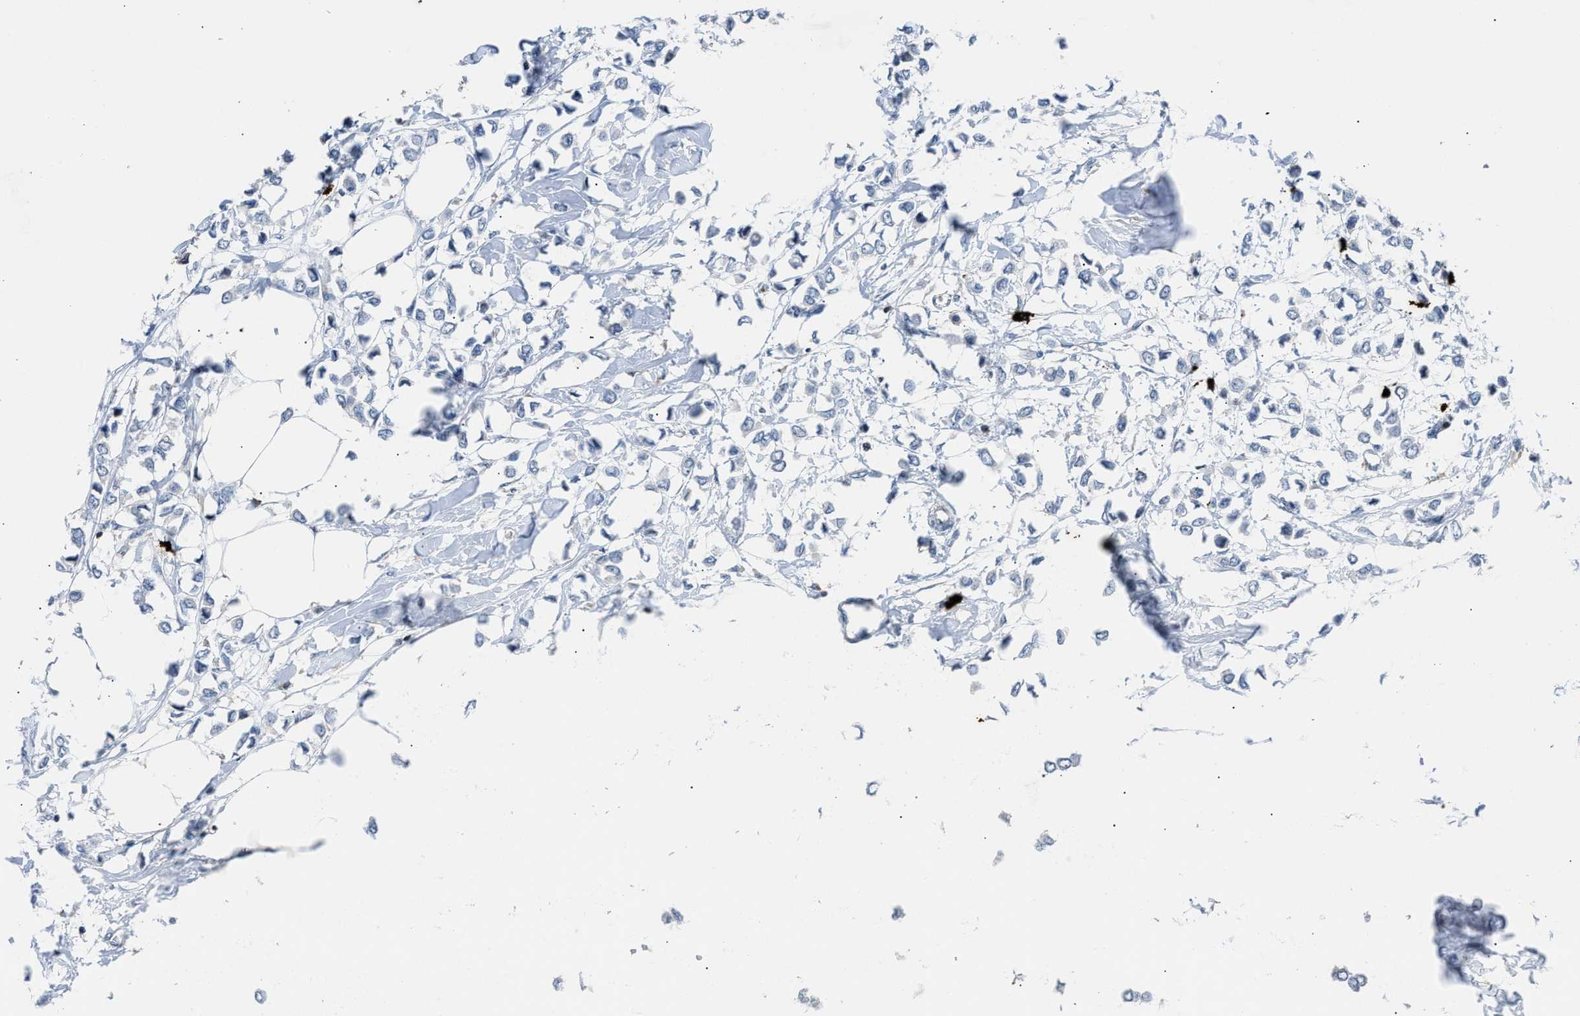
{"staining": {"intensity": "negative", "quantity": "none", "location": "none"}, "tissue": "breast cancer", "cell_type": "Tumor cells", "image_type": "cancer", "snomed": [{"axis": "morphology", "description": "Lobular carcinoma"}, {"axis": "topography", "description": "Breast"}], "caption": "High magnification brightfield microscopy of breast cancer (lobular carcinoma) stained with DAB (brown) and counterstained with hematoxylin (blue): tumor cells show no significant staining.", "gene": "ATP9A", "patient": {"sex": "female", "age": 51}}